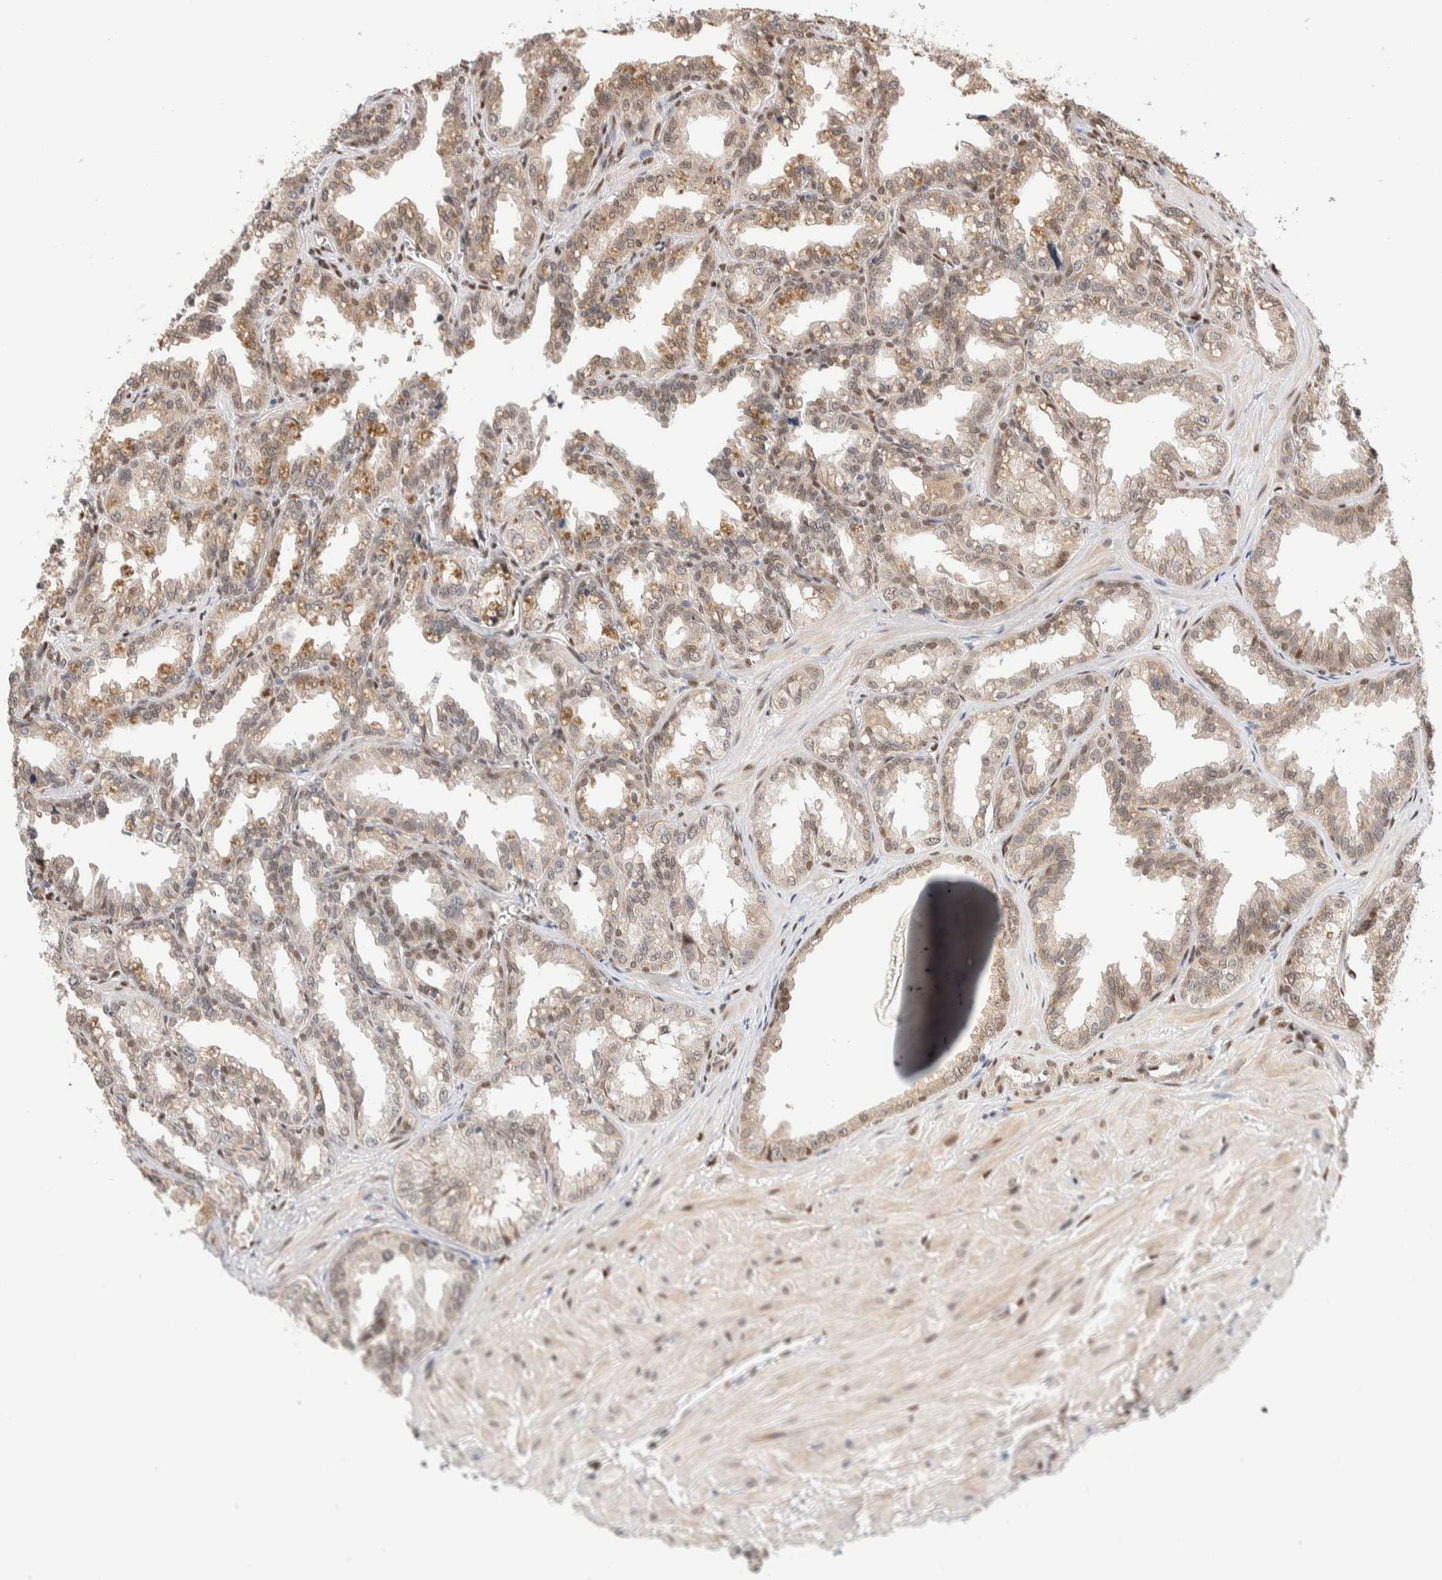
{"staining": {"intensity": "weak", "quantity": ">75%", "location": "cytoplasmic/membranous"}, "tissue": "seminal vesicle", "cell_type": "Glandular cells", "image_type": "normal", "snomed": [{"axis": "morphology", "description": "Normal tissue, NOS"}, {"axis": "topography", "description": "Prostate"}, {"axis": "topography", "description": "Seminal veicle"}], "caption": "A brown stain shows weak cytoplasmic/membranous staining of a protein in glandular cells of normal human seminal vesicle. The protein is stained brown, and the nuclei are stained in blue (DAB IHC with brightfield microscopy, high magnification).", "gene": "NSMAF", "patient": {"sex": "male", "age": 51}}